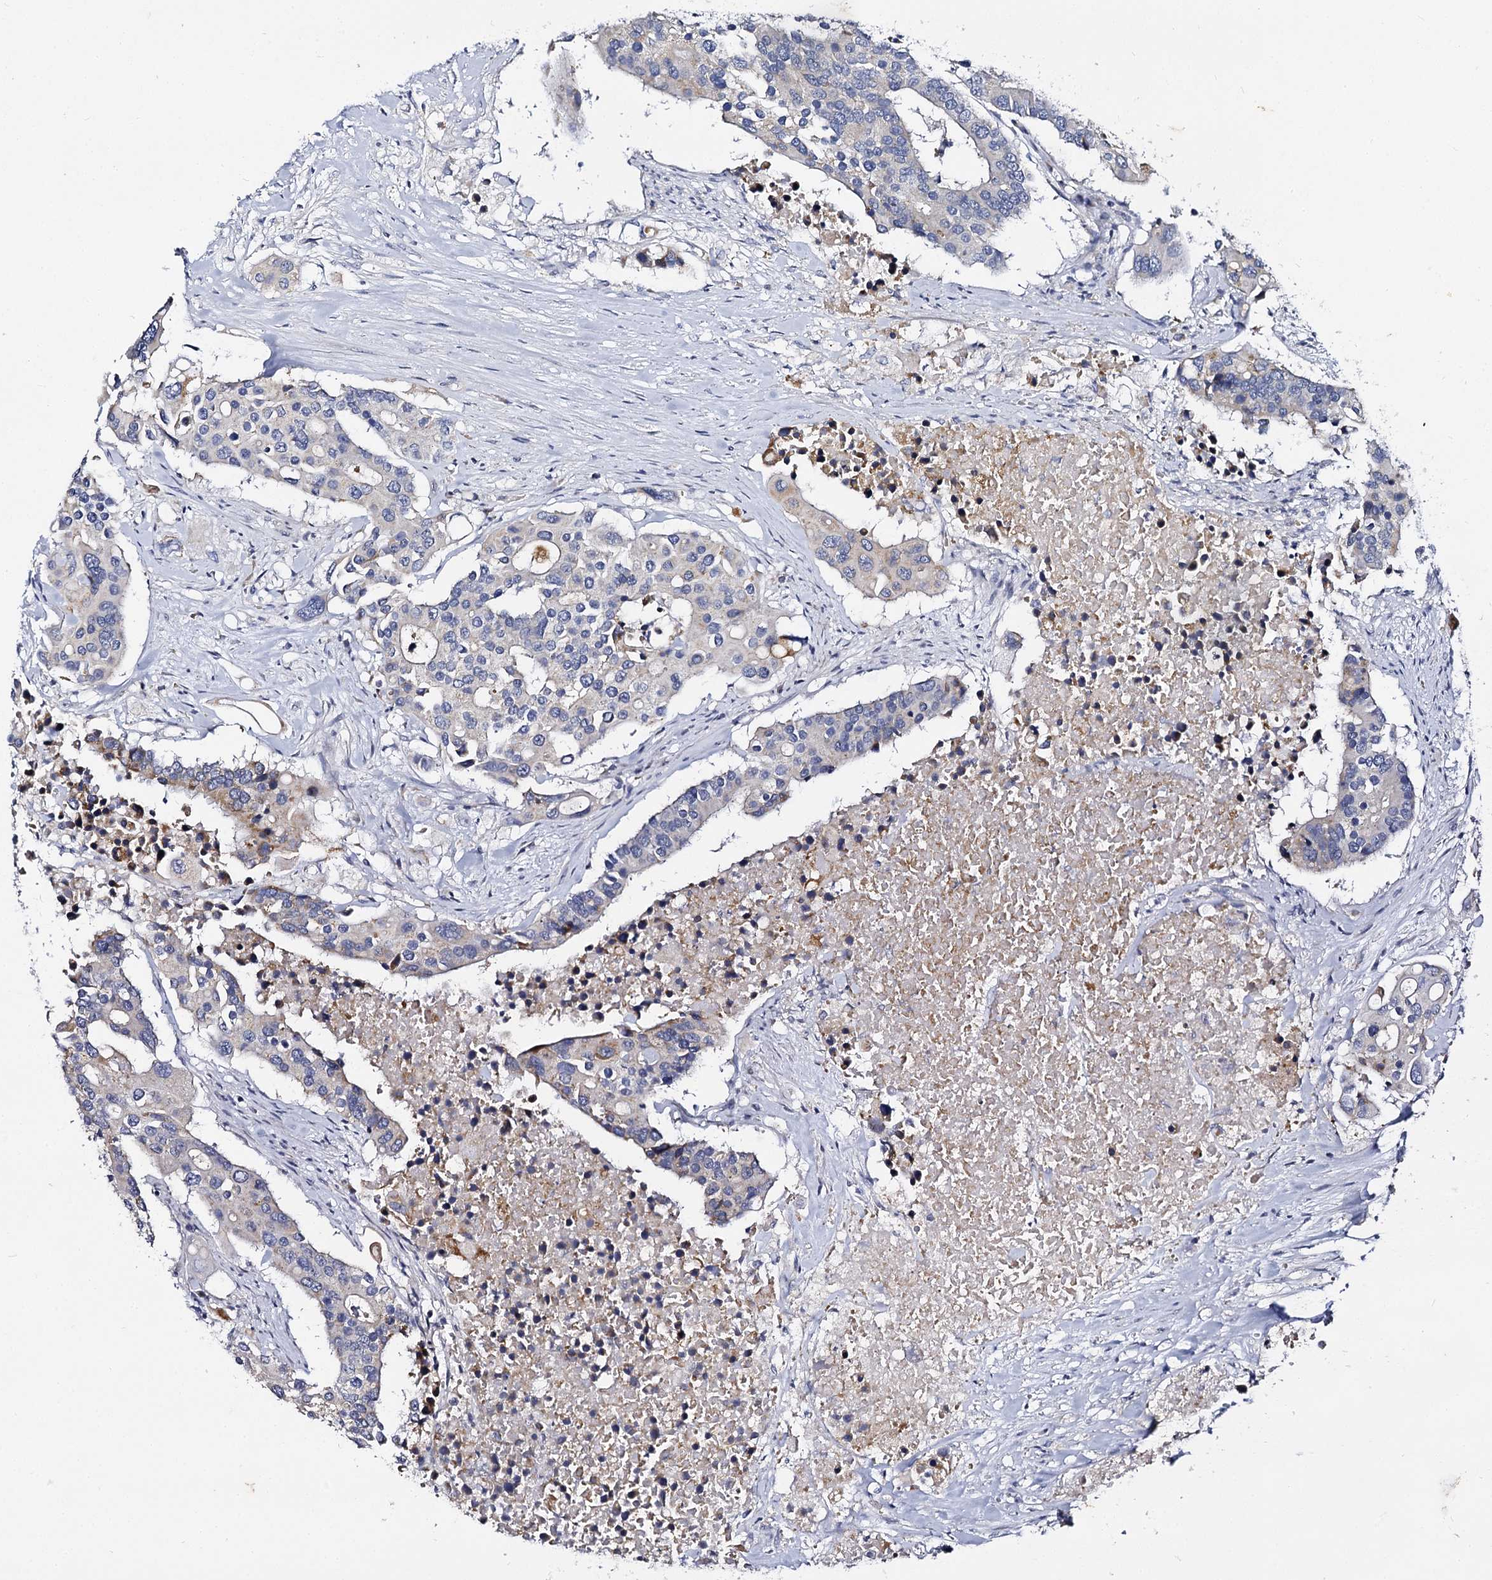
{"staining": {"intensity": "negative", "quantity": "none", "location": "none"}, "tissue": "colorectal cancer", "cell_type": "Tumor cells", "image_type": "cancer", "snomed": [{"axis": "morphology", "description": "Adenocarcinoma, NOS"}, {"axis": "topography", "description": "Colon"}], "caption": "There is no significant expression in tumor cells of adenocarcinoma (colorectal).", "gene": "PANX2", "patient": {"sex": "male", "age": 77}}